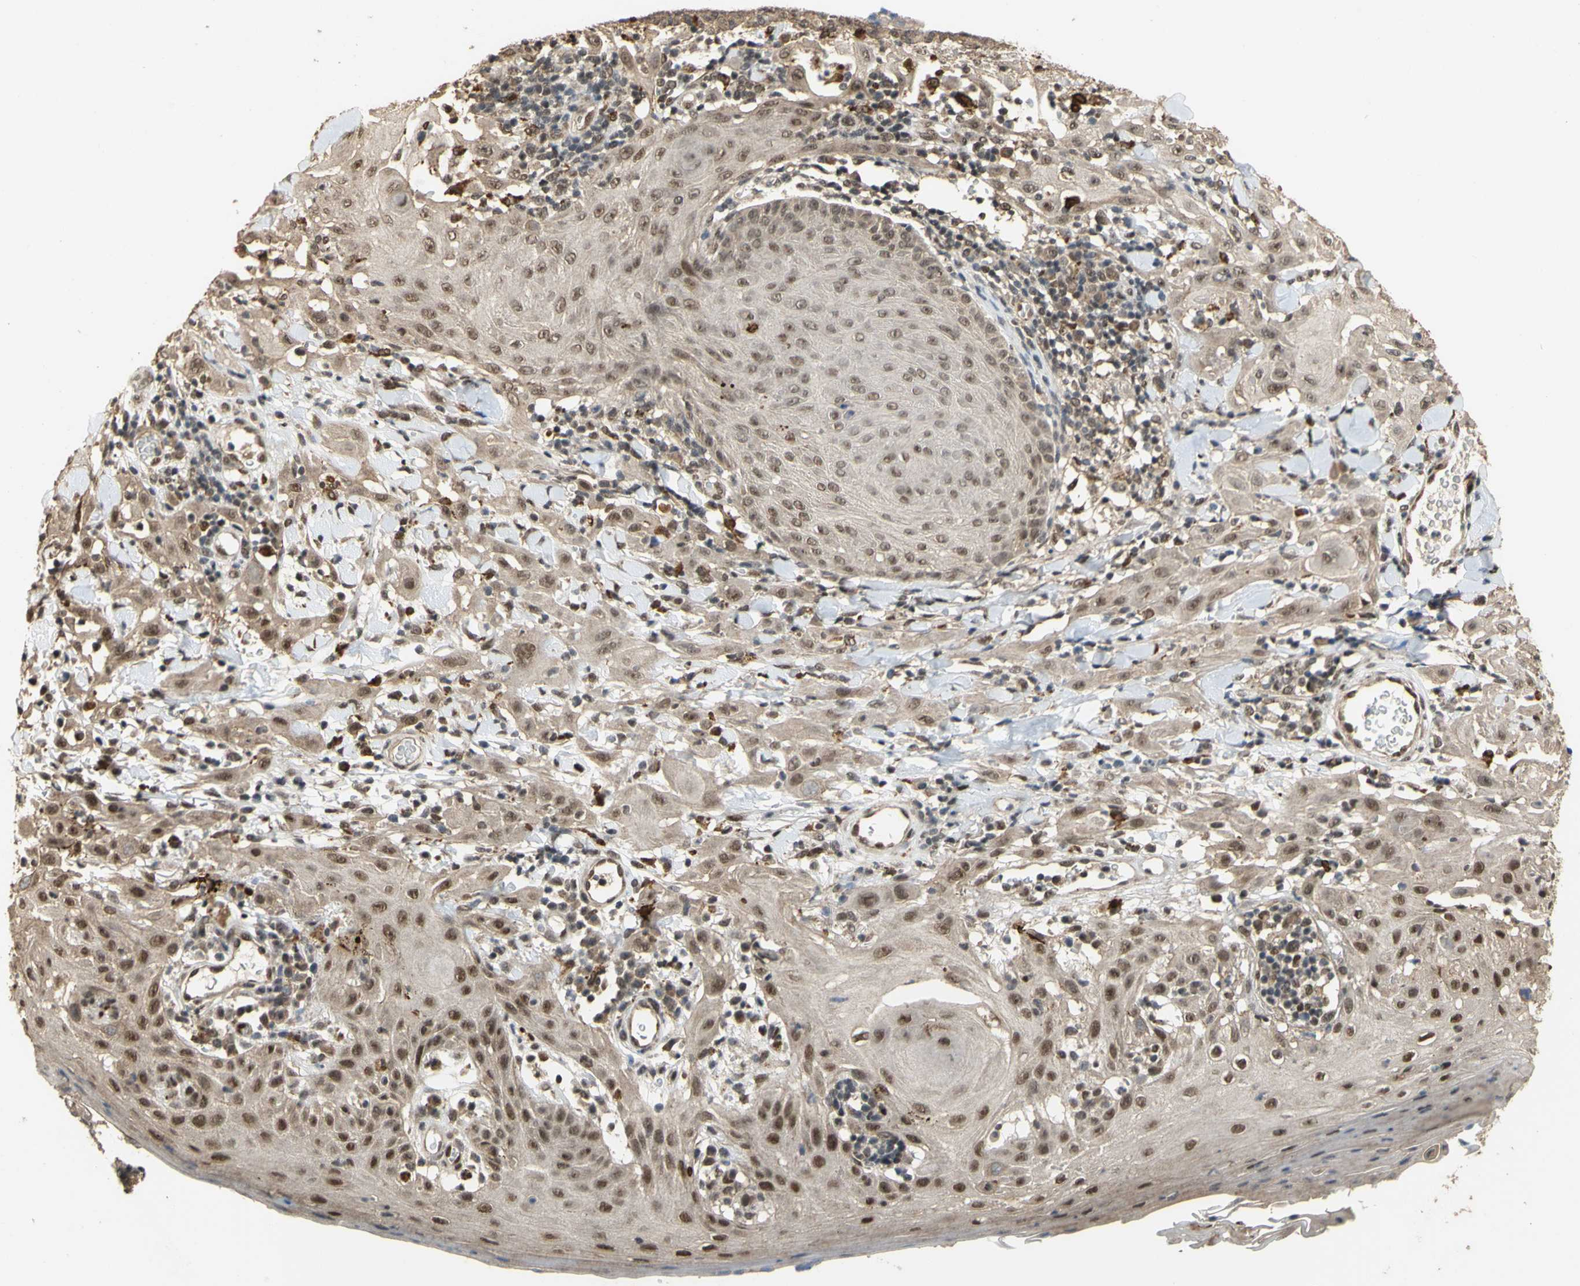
{"staining": {"intensity": "weak", "quantity": ">75%", "location": "cytoplasmic/membranous,nuclear"}, "tissue": "skin cancer", "cell_type": "Tumor cells", "image_type": "cancer", "snomed": [{"axis": "morphology", "description": "Squamous cell carcinoma, NOS"}, {"axis": "topography", "description": "Skin"}], "caption": "Squamous cell carcinoma (skin) stained with immunohistochemistry (IHC) reveals weak cytoplasmic/membranous and nuclear staining in about >75% of tumor cells.", "gene": "GTF2E2", "patient": {"sex": "male", "age": 24}}